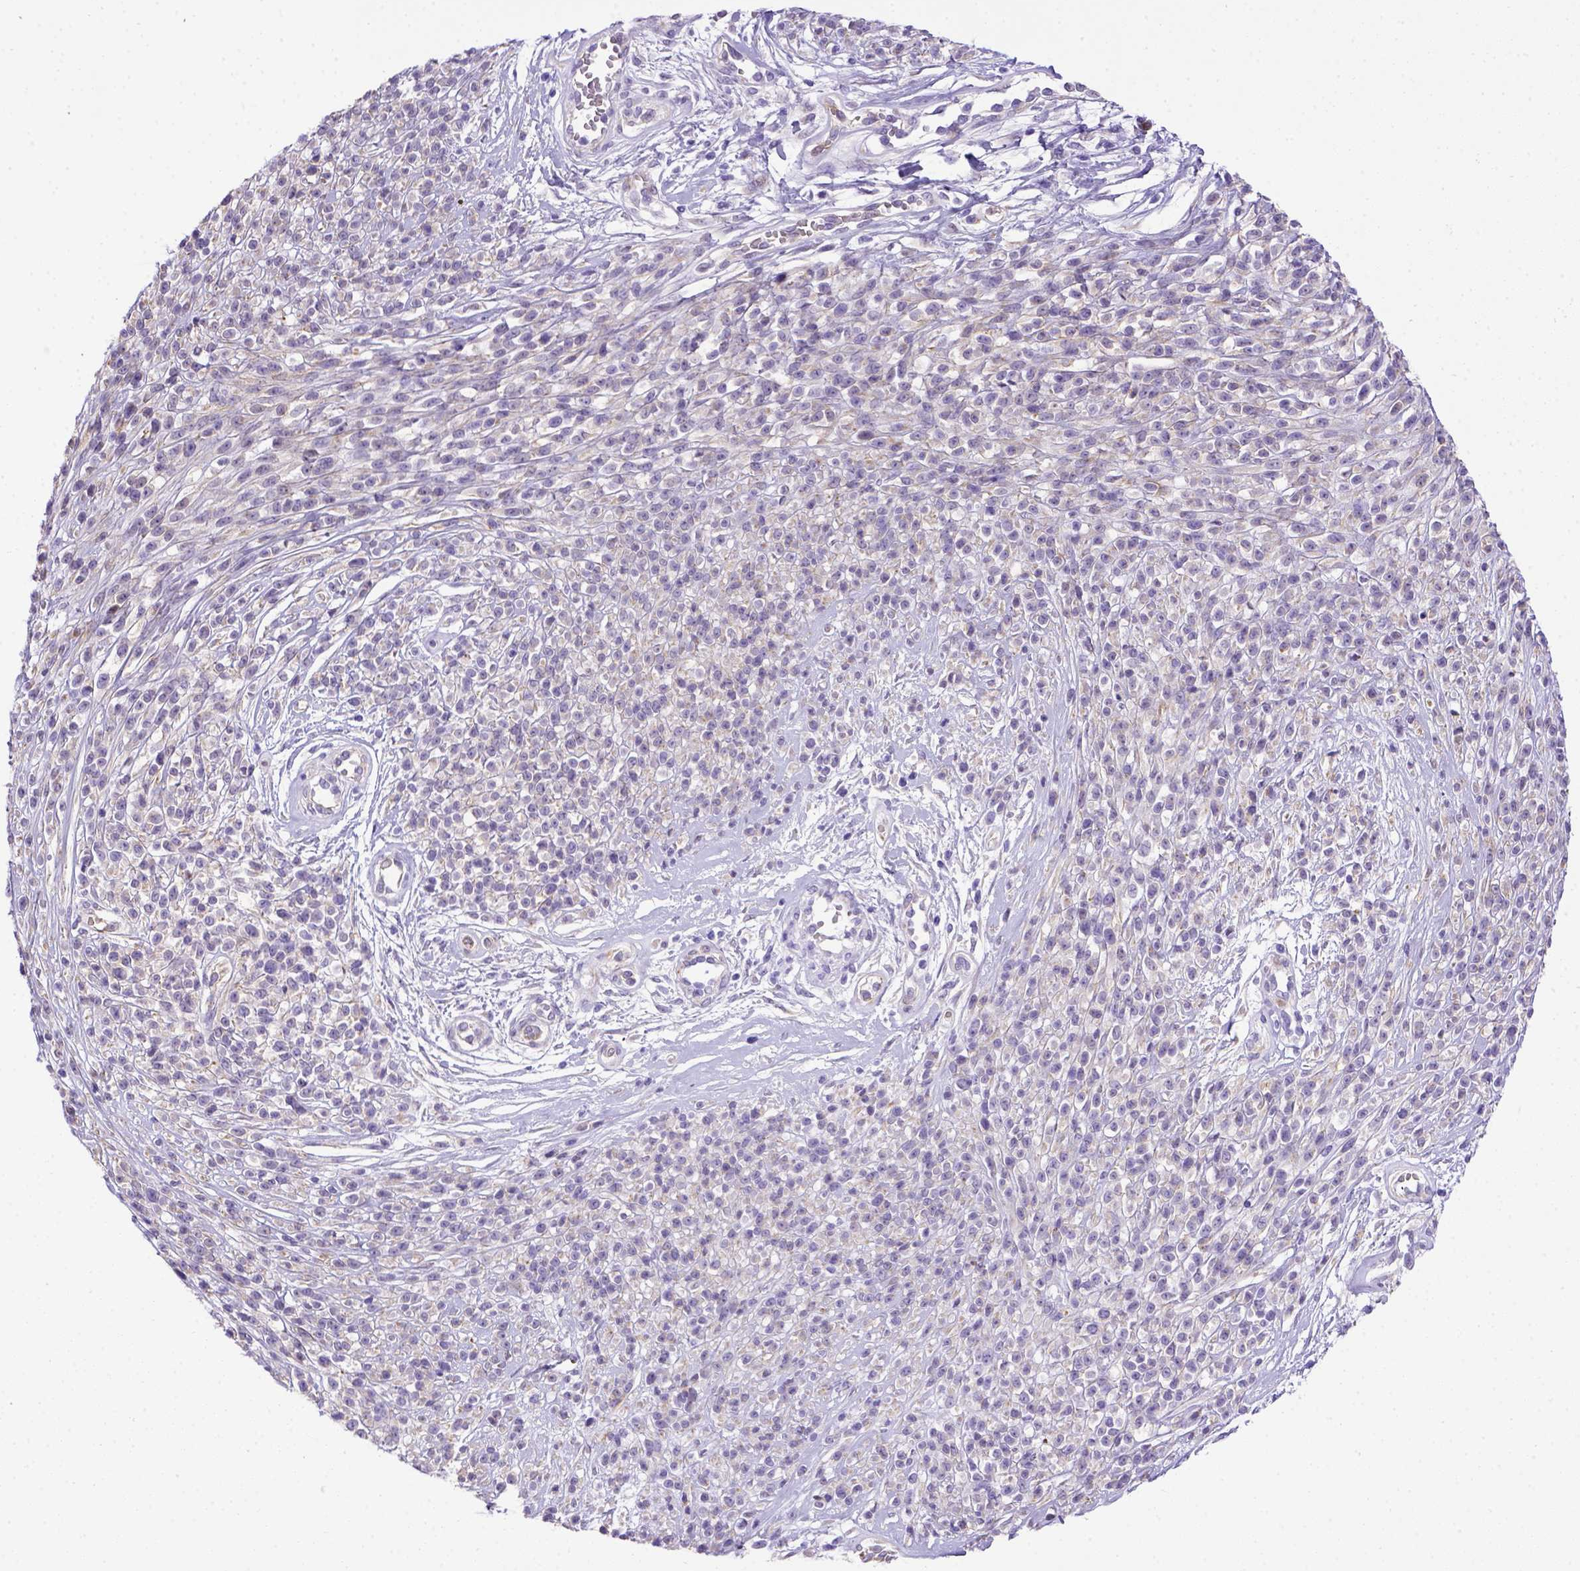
{"staining": {"intensity": "negative", "quantity": "none", "location": "none"}, "tissue": "melanoma", "cell_type": "Tumor cells", "image_type": "cancer", "snomed": [{"axis": "morphology", "description": "Malignant melanoma, NOS"}, {"axis": "topography", "description": "Skin"}, {"axis": "topography", "description": "Skin of trunk"}], "caption": "Tumor cells are negative for protein expression in human melanoma. (DAB (3,3'-diaminobenzidine) IHC with hematoxylin counter stain).", "gene": "ADAM12", "patient": {"sex": "male", "age": 74}}